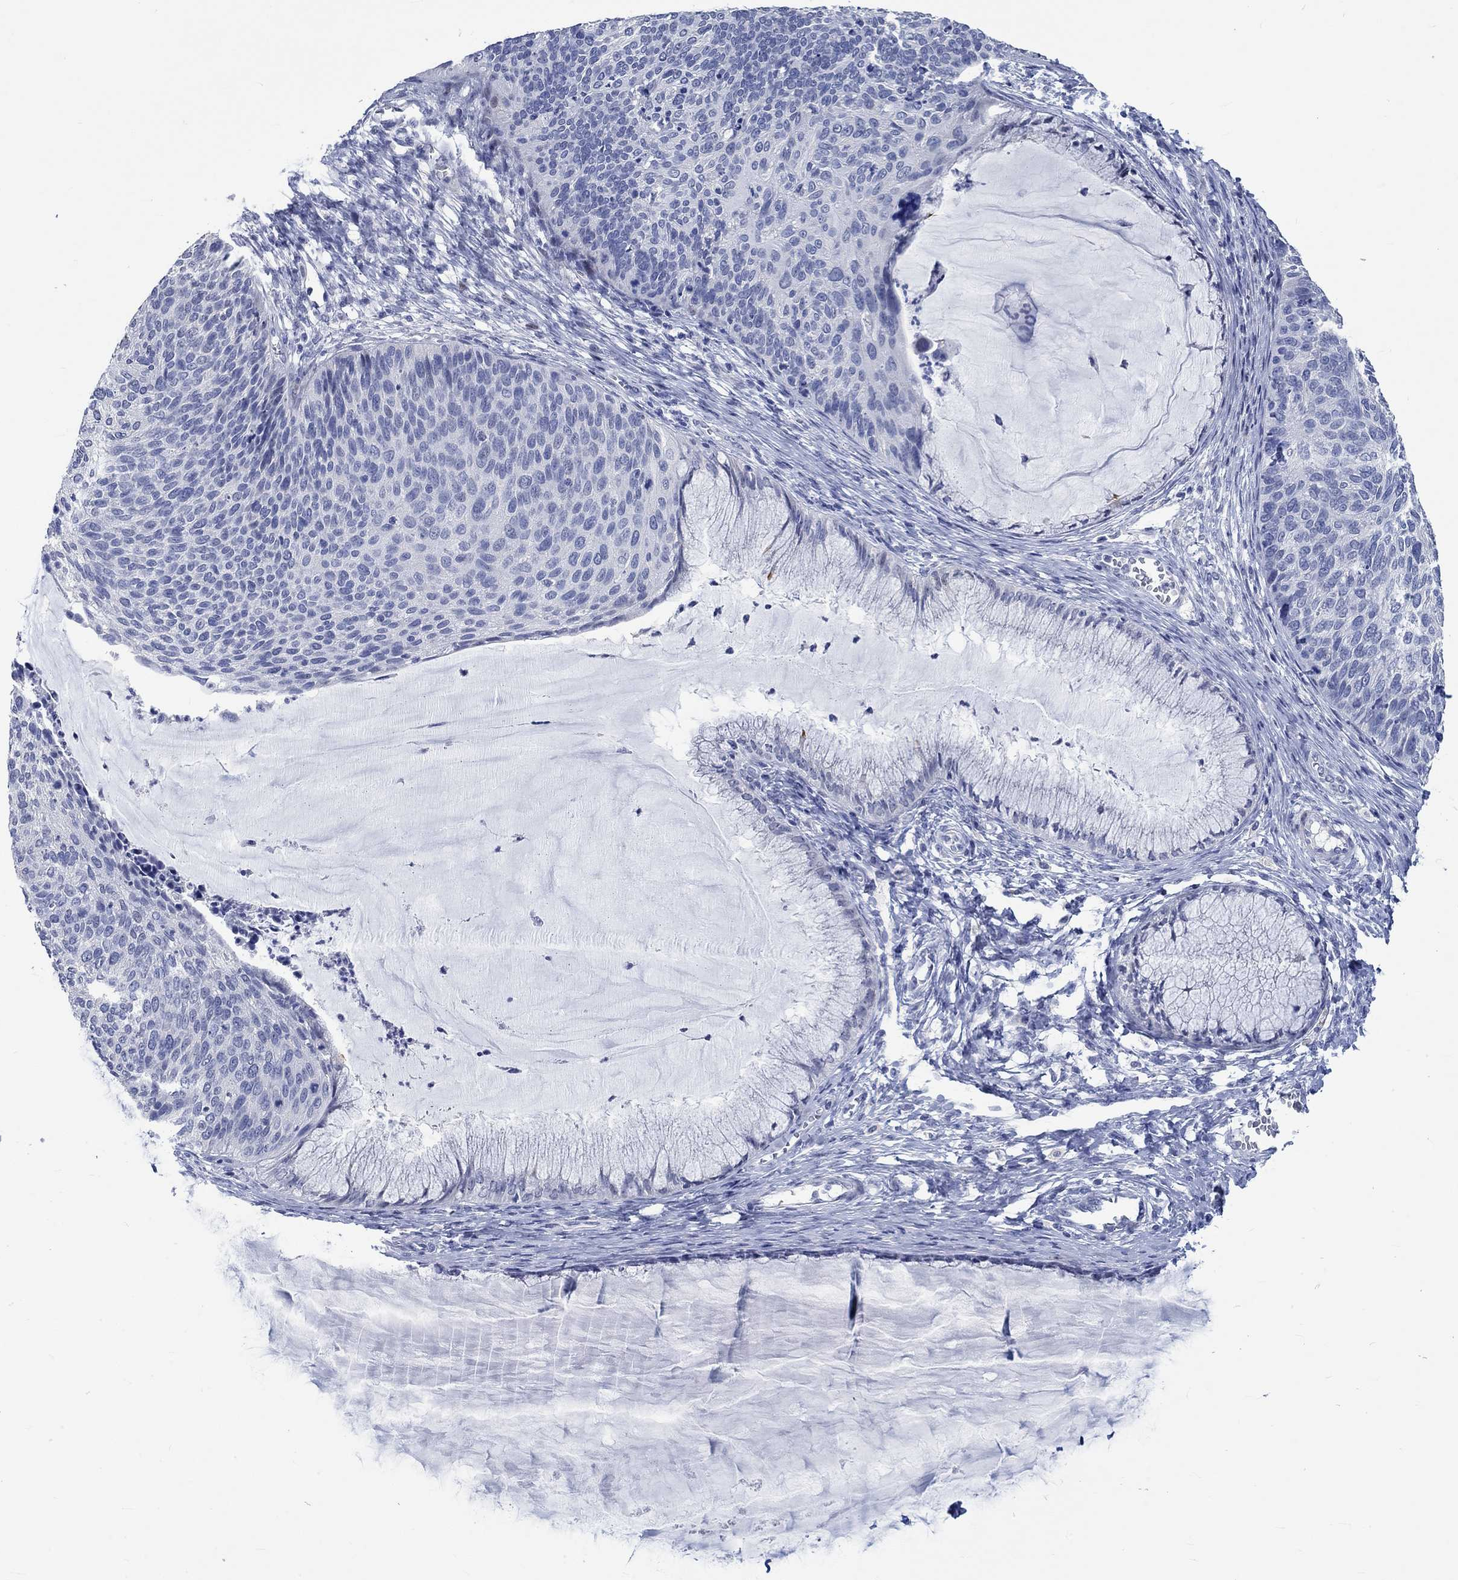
{"staining": {"intensity": "negative", "quantity": "none", "location": "none"}, "tissue": "cervical cancer", "cell_type": "Tumor cells", "image_type": "cancer", "snomed": [{"axis": "morphology", "description": "Squamous cell carcinoma, NOS"}, {"axis": "topography", "description": "Cervix"}], "caption": "This is an IHC histopathology image of squamous cell carcinoma (cervical). There is no staining in tumor cells.", "gene": "C4orf47", "patient": {"sex": "female", "age": 36}}